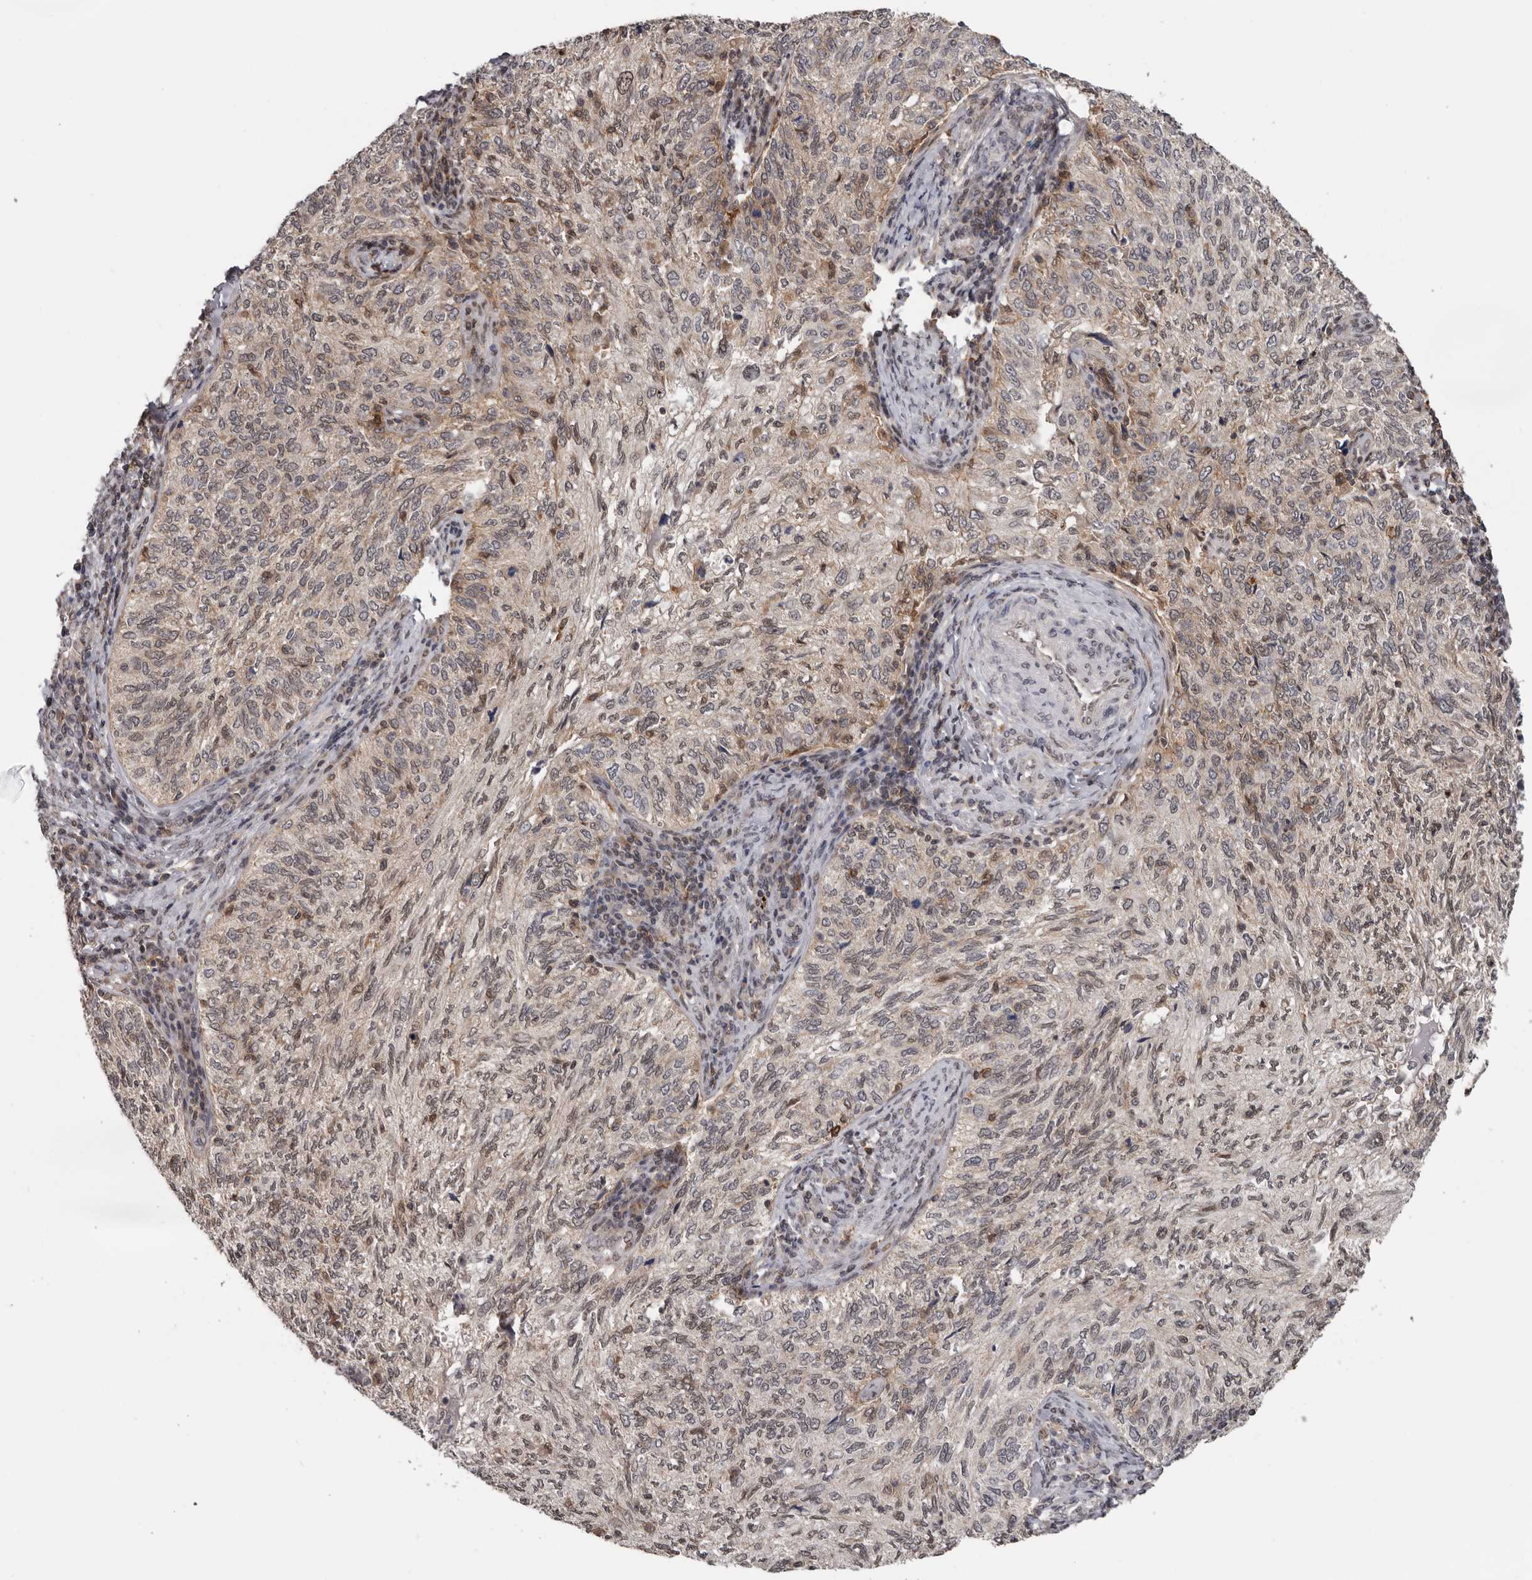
{"staining": {"intensity": "weak", "quantity": "25%-75%", "location": "cytoplasmic/membranous,nuclear"}, "tissue": "cervical cancer", "cell_type": "Tumor cells", "image_type": "cancer", "snomed": [{"axis": "morphology", "description": "Squamous cell carcinoma, NOS"}, {"axis": "topography", "description": "Cervix"}], "caption": "Human squamous cell carcinoma (cervical) stained with a protein marker reveals weak staining in tumor cells.", "gene": "MOGAT2", "patient": {"sex": "female", "age": 30}}